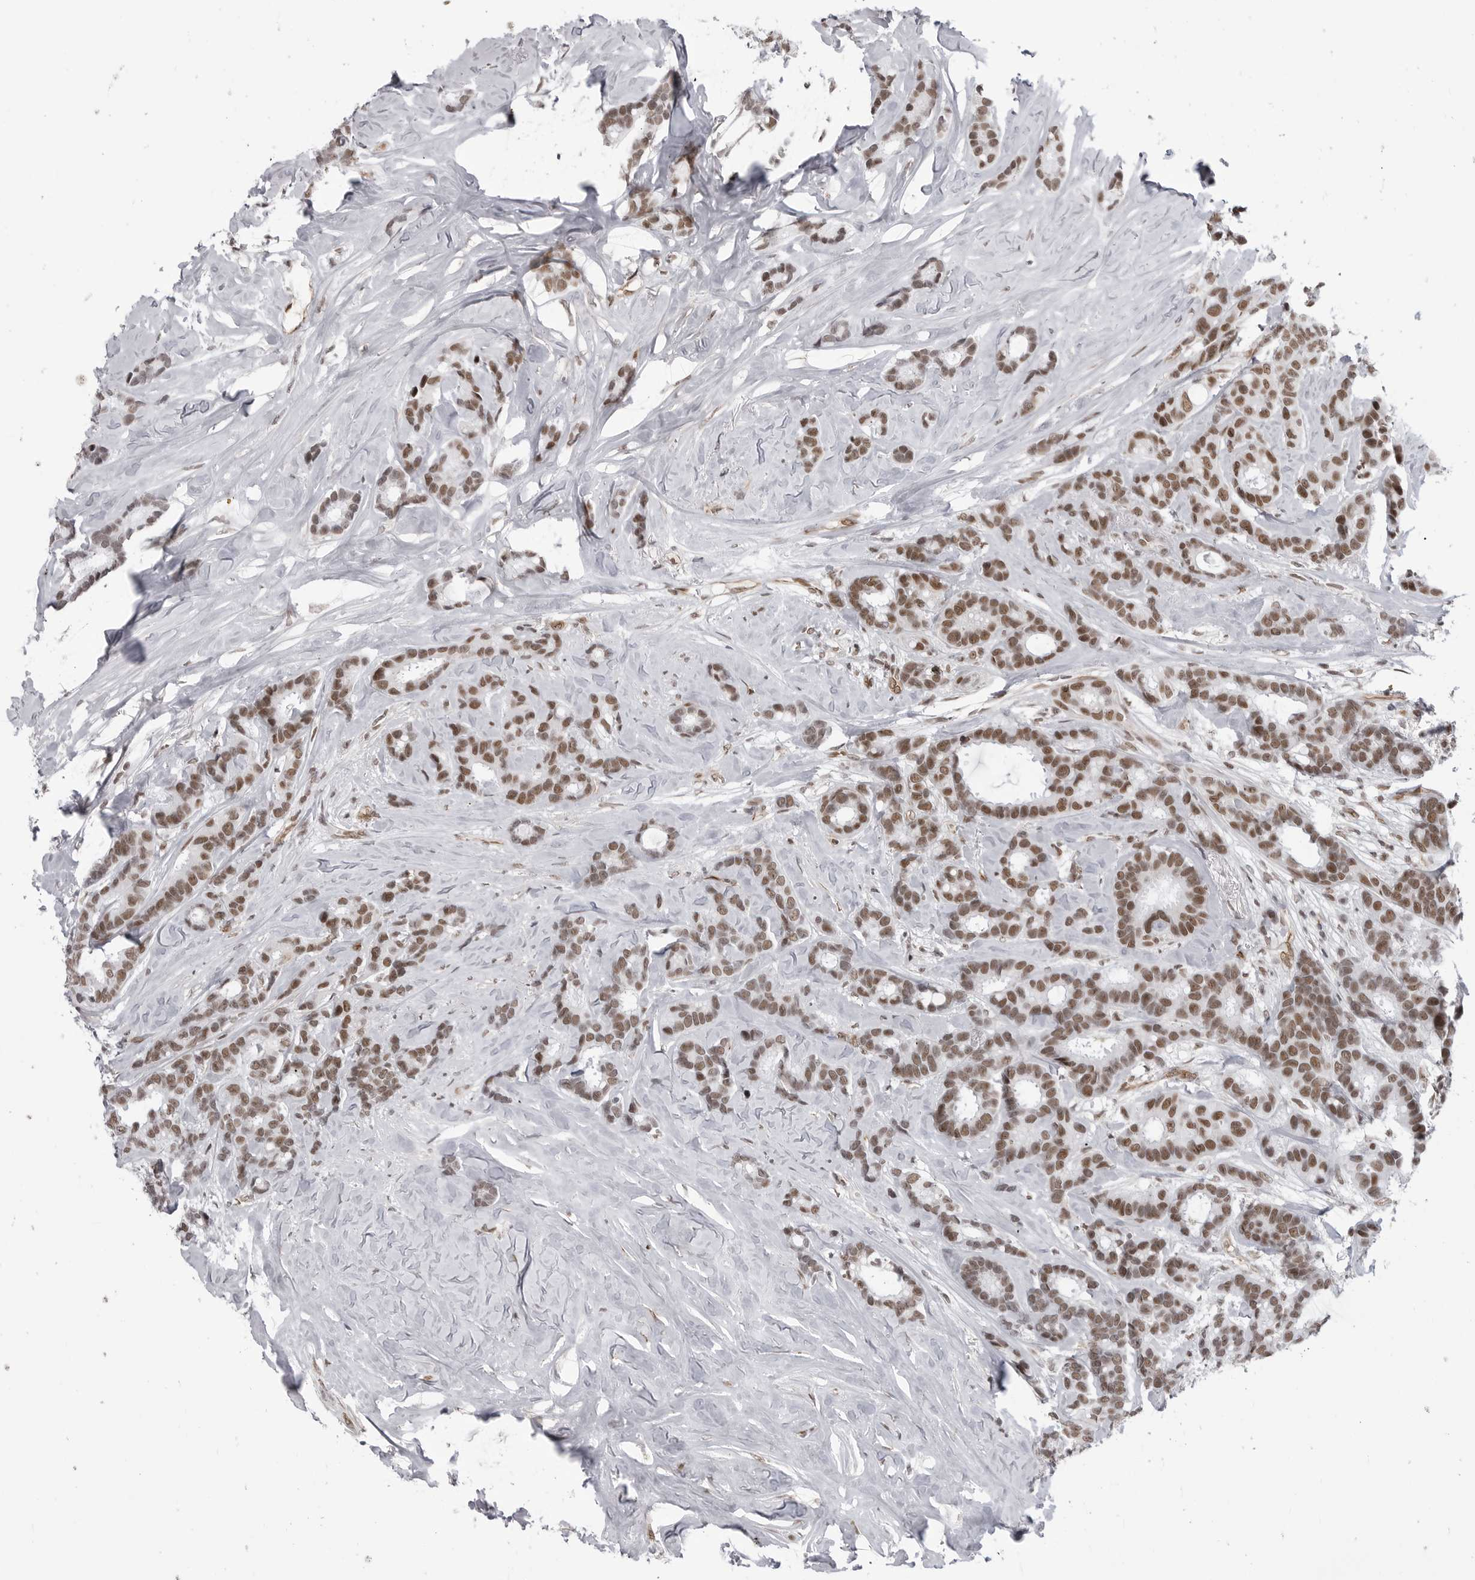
{"staining": {"intensity": "moderate", "quantity": ">75%", "location": "nuclear"}, "tissue": "breast cancer", "cell_type": "Tumor cells", "image_type": "cancer", "snomed": [{"axis": "morphology", "description": "Duct carcinoma"}, {"axis": "topography", "description": "Breast"}], "caption": "DAB immunohistochemical staining of breast cancer (invasive ductal carcinoma) reveals moderate nuclear protein positivity in about >75% of tumor cells.", "gene": "RNF26", "patient": {"sex": "female", "age": 87}}